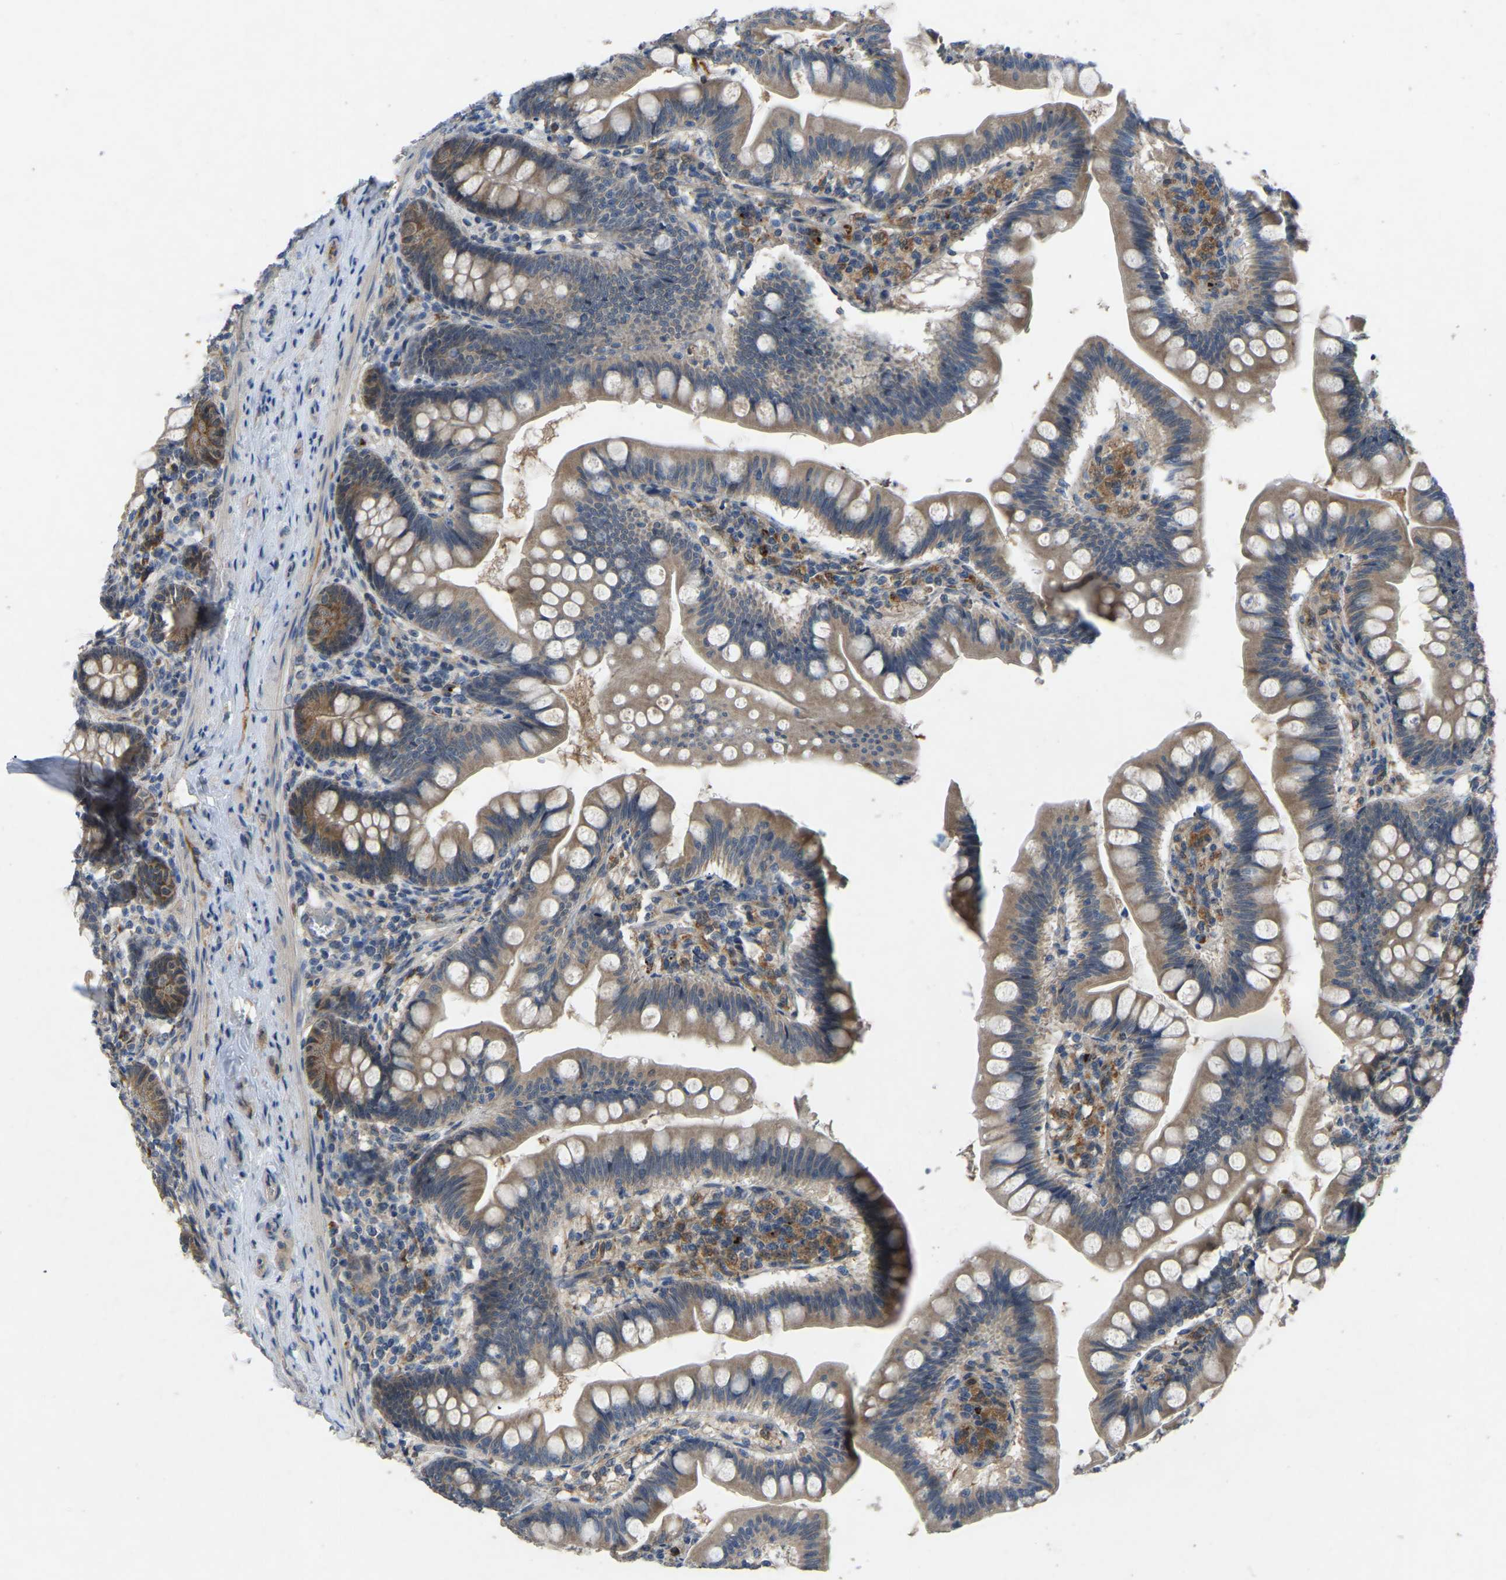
{"staining": {"intensity": "moderate", "quantity": ">75%", "location": "cytoplasmic/membranous"}, "tissue": "small intestine", "cell_type": "Glandular cells", "image_type": "normal", "snomed": [{"axis": "morphology", "description": "Normal tissue, NOS"}, {"axis": "topography", "description": "Small intestine"}], "caption": "Glandular cells display medium levels of moderate cytoplasmic/membranous positivity in approximately >75% of cells in unremarkable small intestine.", "gene": "FHIT", "patient": {"sex": "male", "age": 7}}